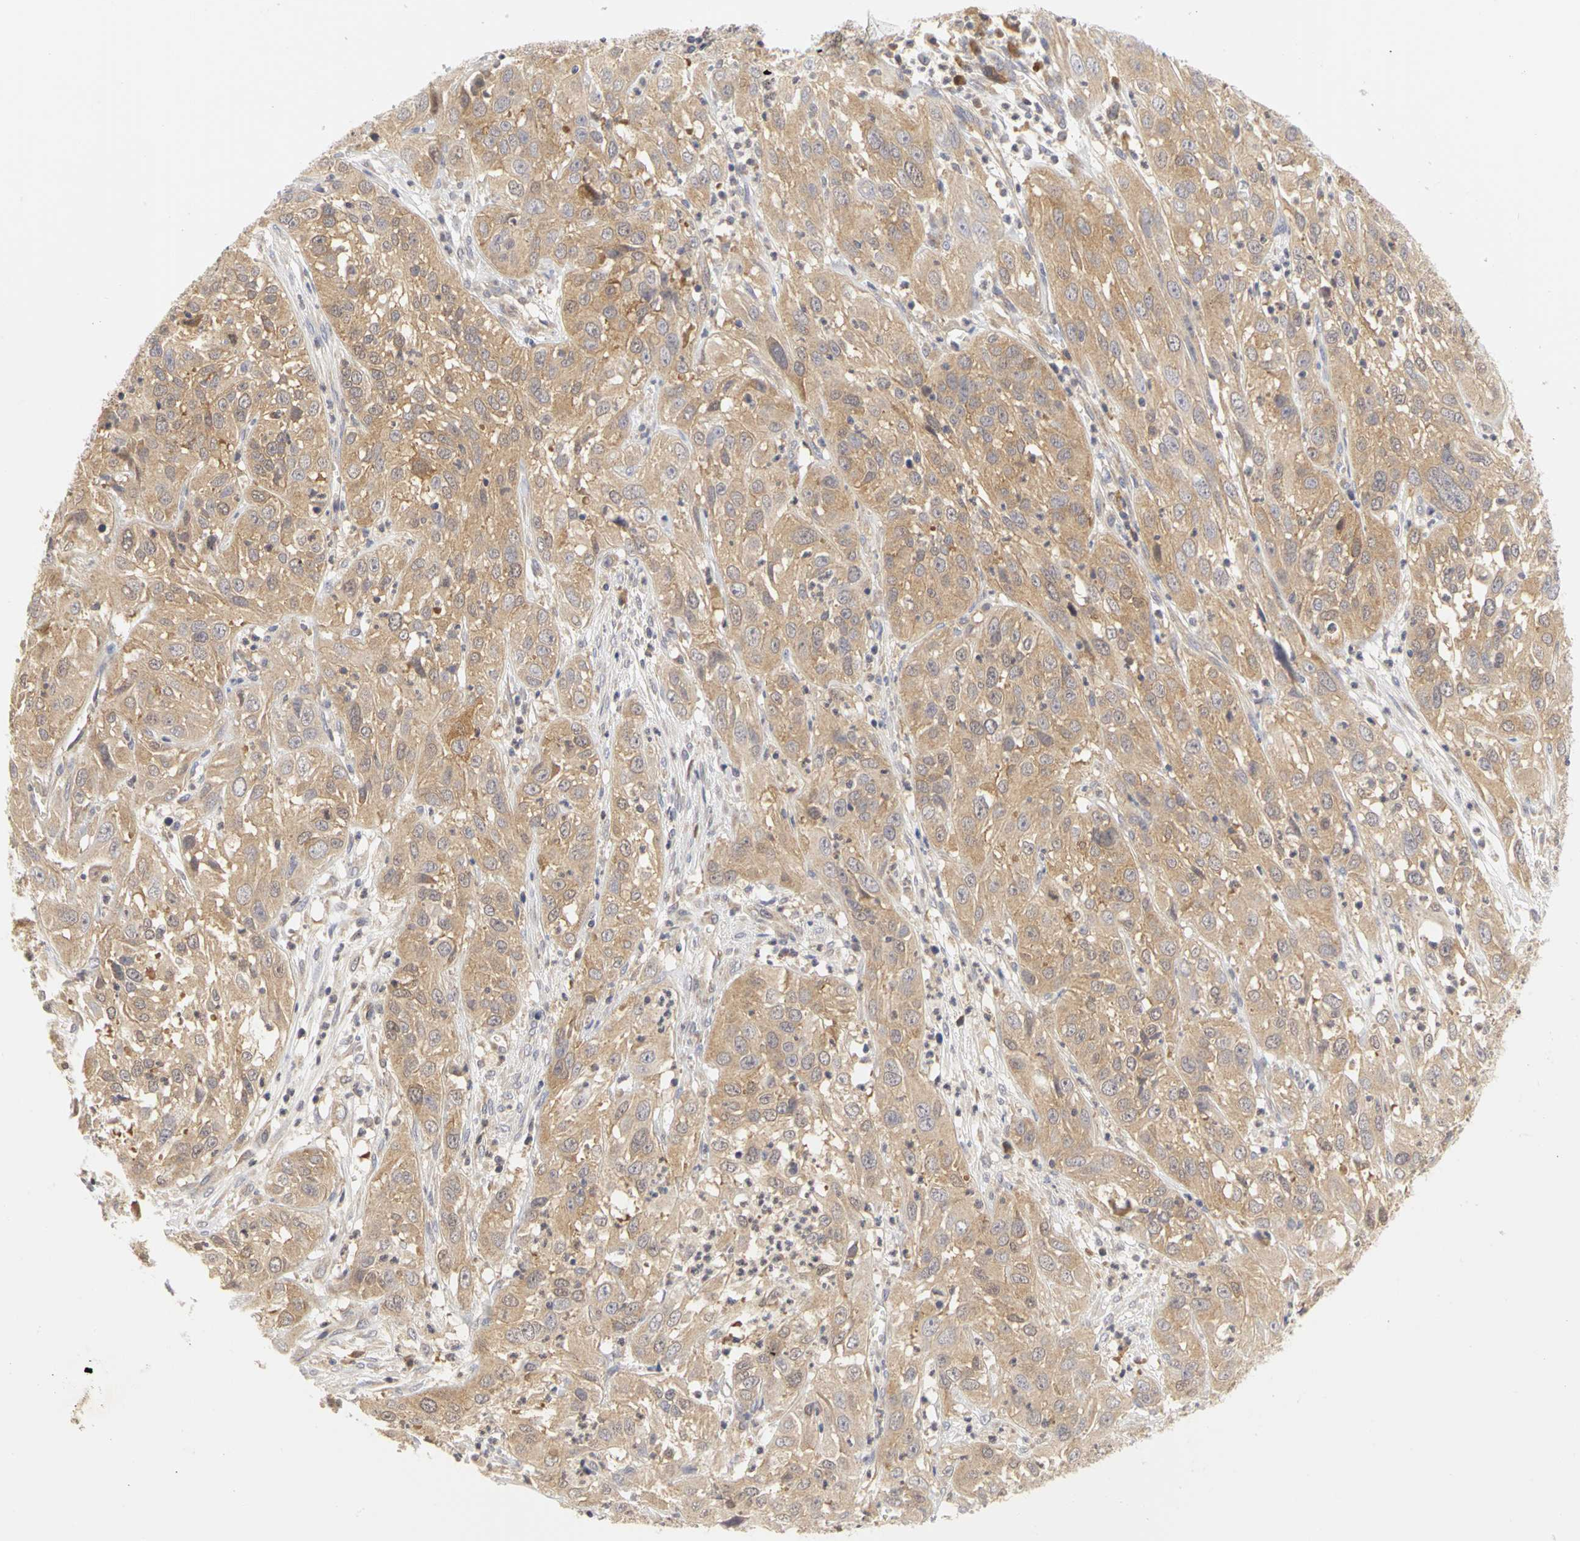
{"staining": {"intensity": "weak", "quantity": ">75%", "location": "cytoplasmic/membranous"}, "tissue": "cervical cancer", "cell_type": "Tumor cells", "image_type": "cancer", "snomed": [{"axis": "morphology", "description": "Squamous cell carcinoma, NOS"}, {"axis": "topography", "description": "Cervix"}], "caption": "Squamous cell carcinoma (cervical) stained for a protein displays weak cytoplasmic/membranous positivity in tumor cells.", "gene": "IRAK1", "patient": {"sex": "female", "age": 32}}